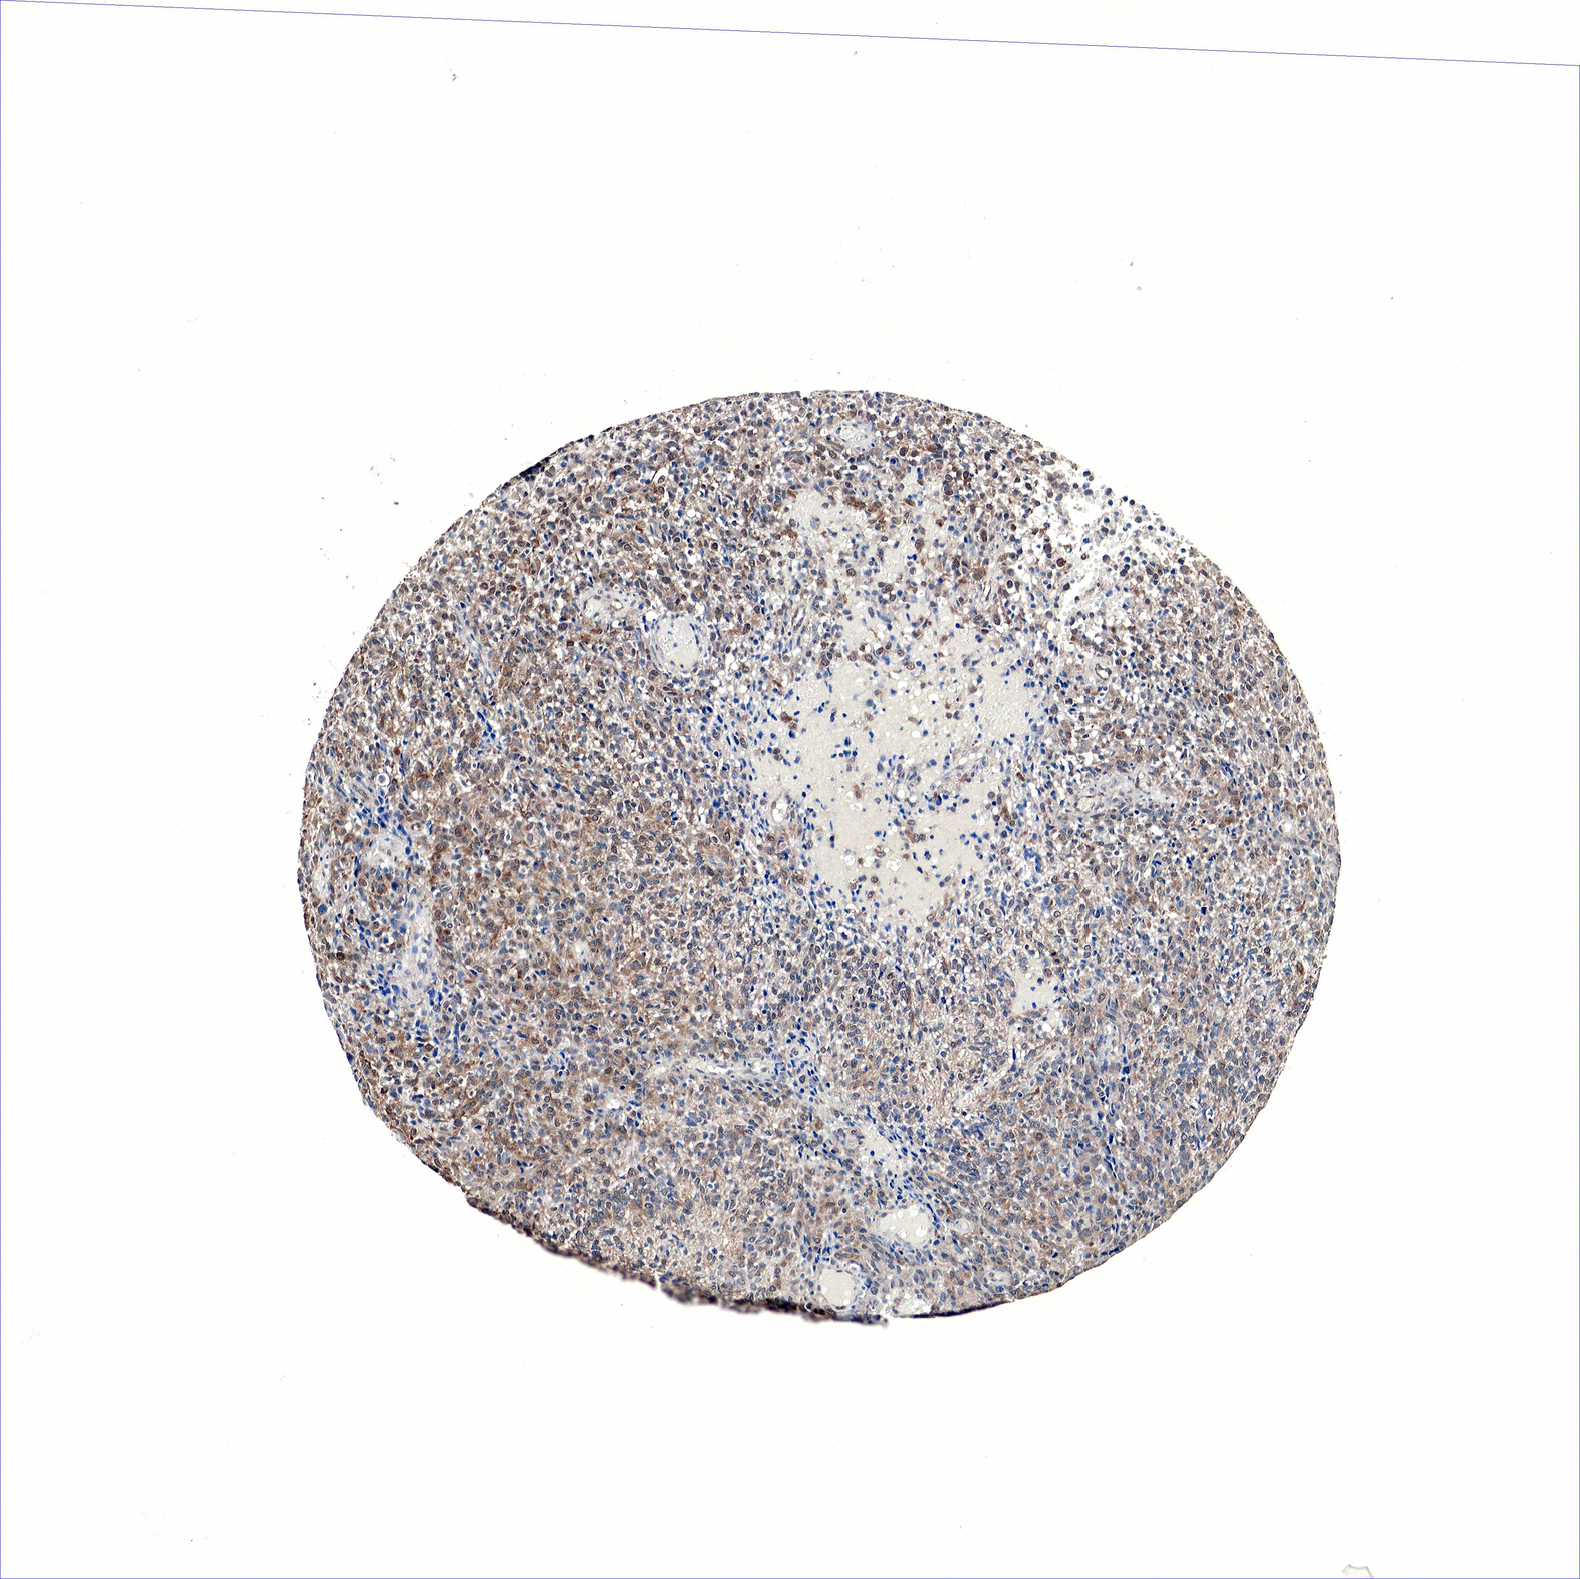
{"staining": {"intensity": "weak", "quantity": ">75%", "location": "cytoplasmic/membranous"}, "tissue": "glioma", "cell_type": "Tumor cells", "image_type": "cancer", "snomed": [{"axis": "morphology", "description": "Glioma, malignant, High grade"}, {"axis": "topography", "description": "Brain"}], "caption": "Malignant glioma (high-grade) stained for a protein (brown) displays weak cytoplasmic/membranous positive positivity in about >75% of tumor cells.", "gene": "SPIN1", "patient": {"sex": "male", "age": 77}}